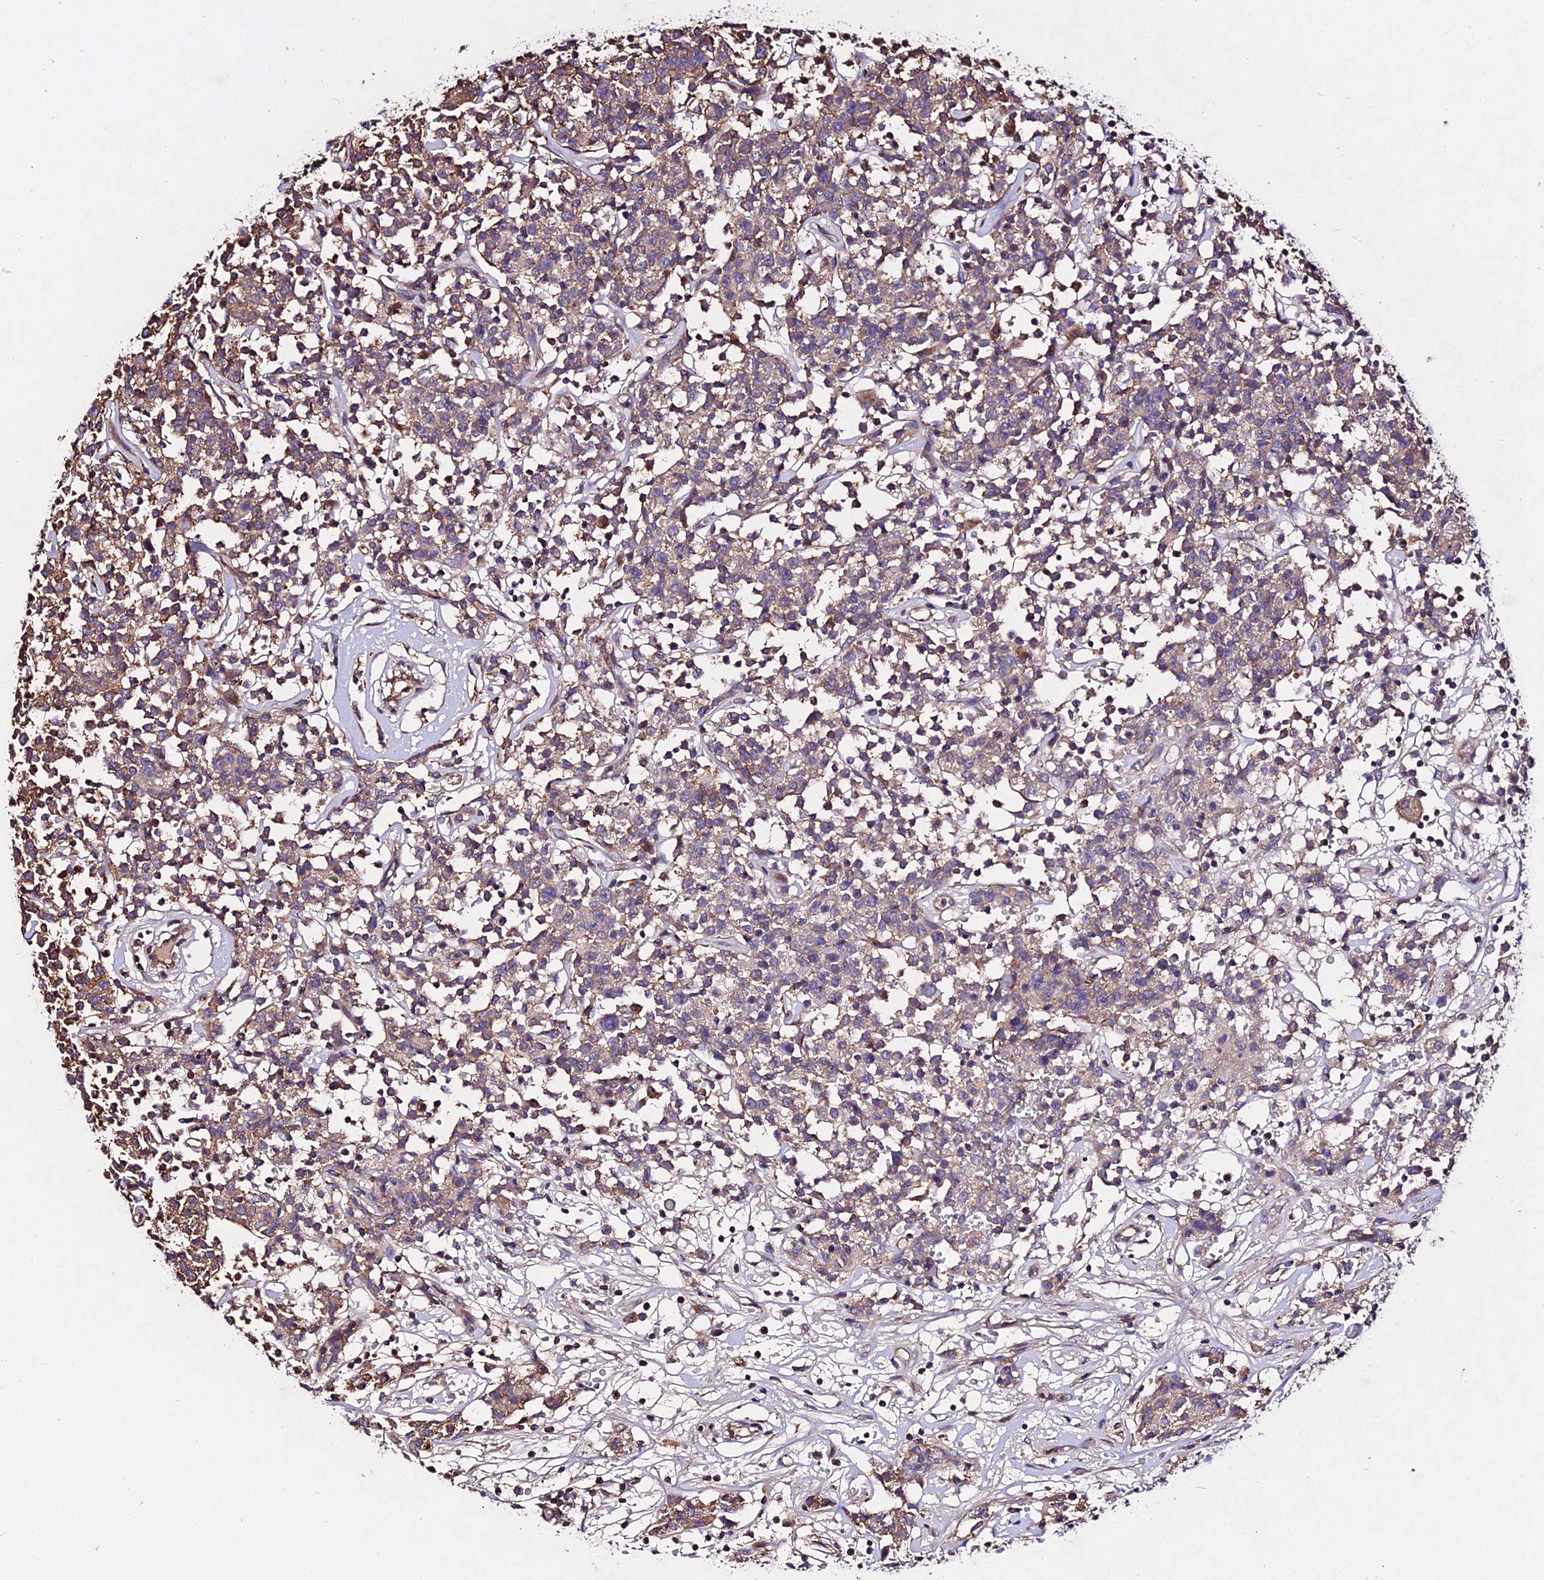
{"staining": {"intensity": "weak", "quantity": ">75%", "location": "cytoplasmic/membranous"}, "tissue": "lymphoma", "cell_type": "Tumor cells", "image_type": "cancer", "snomed": [{"axis": "morphology", "description": "Malignant lymphoma, non-Hodgkin's type, Low grade"}, {"axis": "topography", "description": "Small intestine"}], "caption": "Immunohistochemistry staining of lymphoma, which reveals low levels of weak cytoplasmic/membranous positivity in approximately >75% of tumor cells indicating weak cytoplasmic/membranous protein positivity. The staining was performed using DAB (brown) for protein detection and nuclei were counterstained in hematoxylin (blue).", "gene": "AP3M2", "patient": {"sex": "female", "age": 59}}